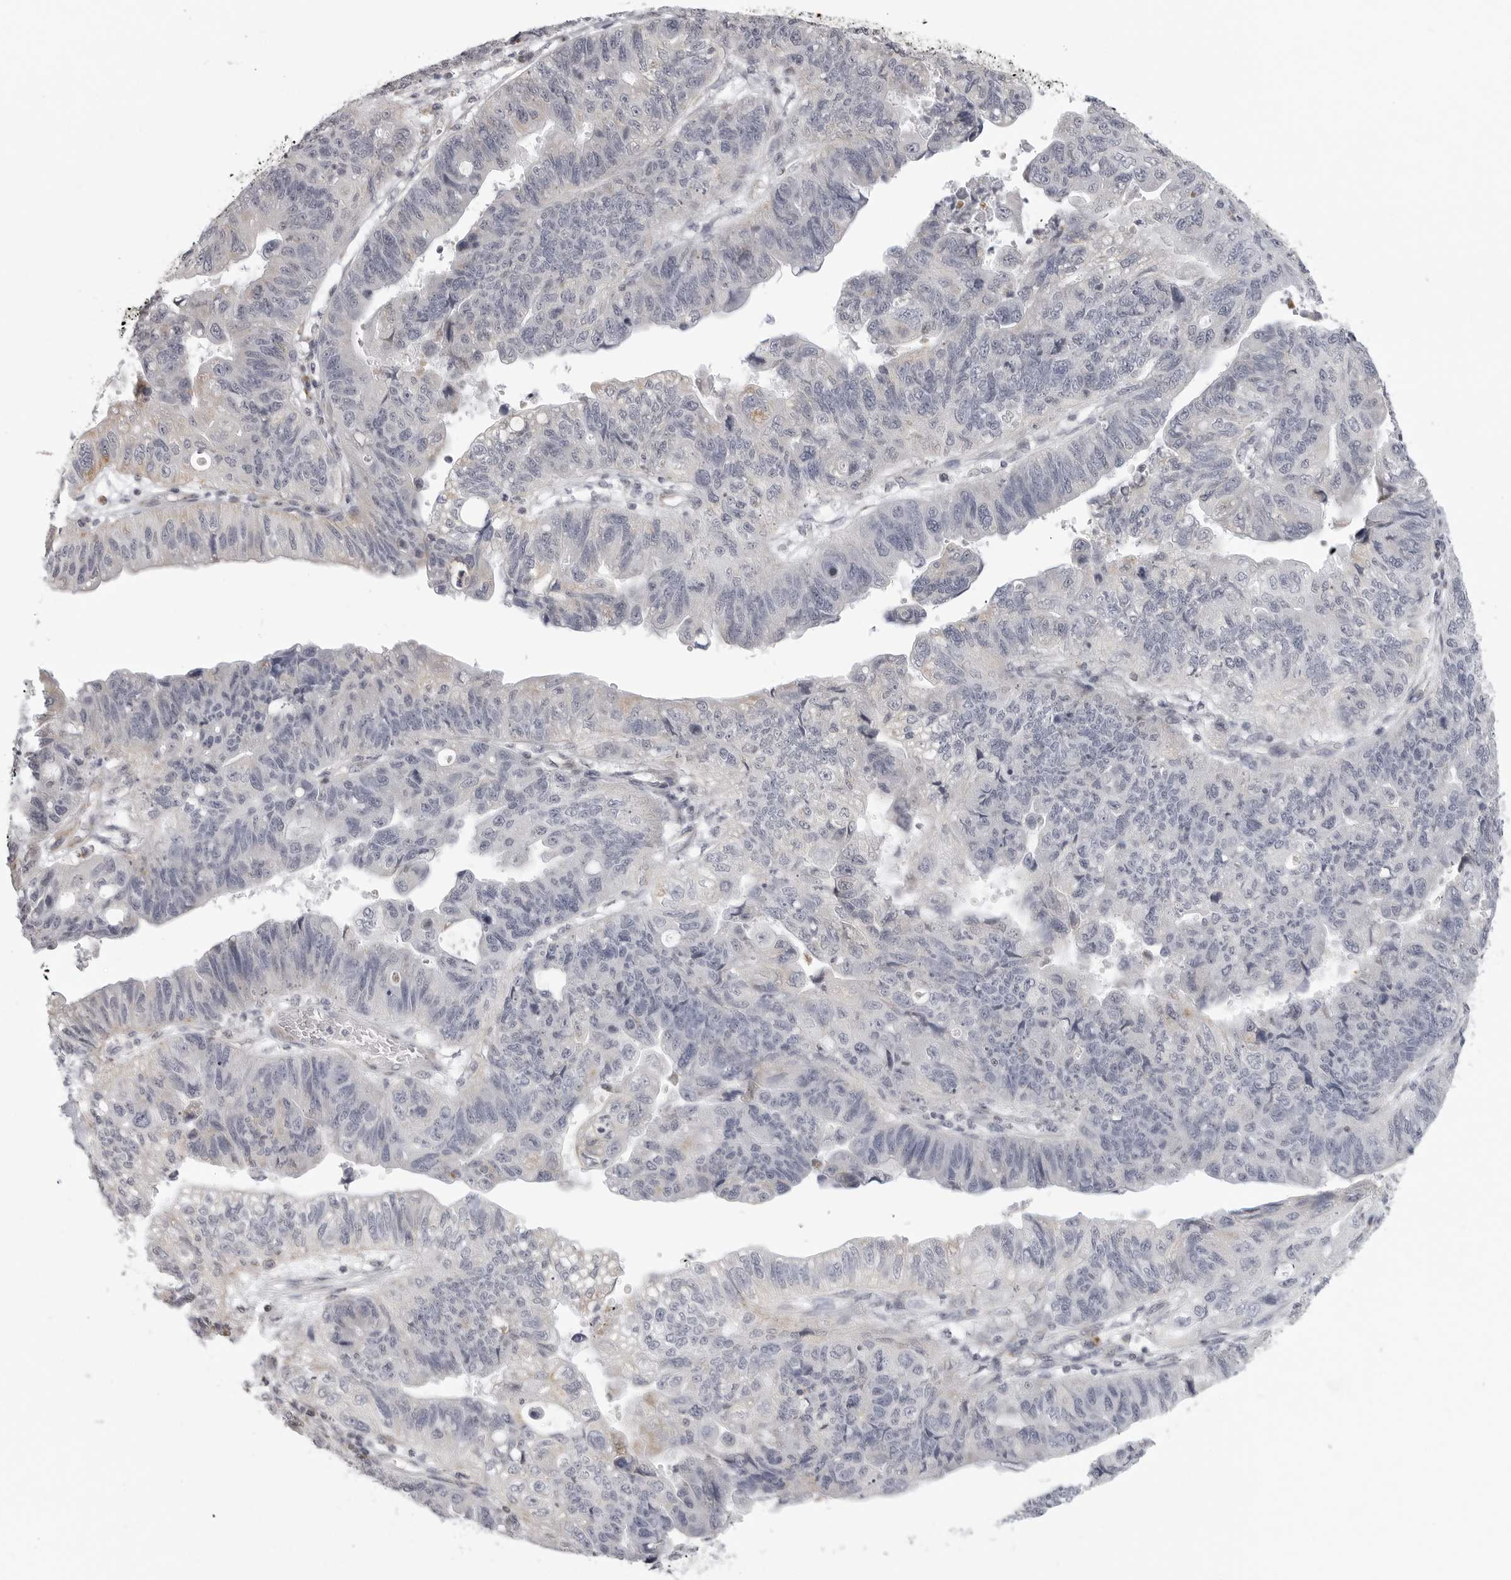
{"staining": {"intensity": "negative", "quantity": "none", "location": "none"}, "tissue": "stomach cancer", "cell_type": "Tumor cells", "image_type": "cancer", "snomed": [{"axis": "morphology", "description": "Adenocarcinoma, NOS"}, {"axis": "topography", "description": "Stomach"}], "caption": "This is an immunohistochemistry (IHC) image of adenocarcinoma (stomach). There is no expression in tumor cells.", "gene": "MAP7D1", "patient": {"sex": "male", "age": 59}}